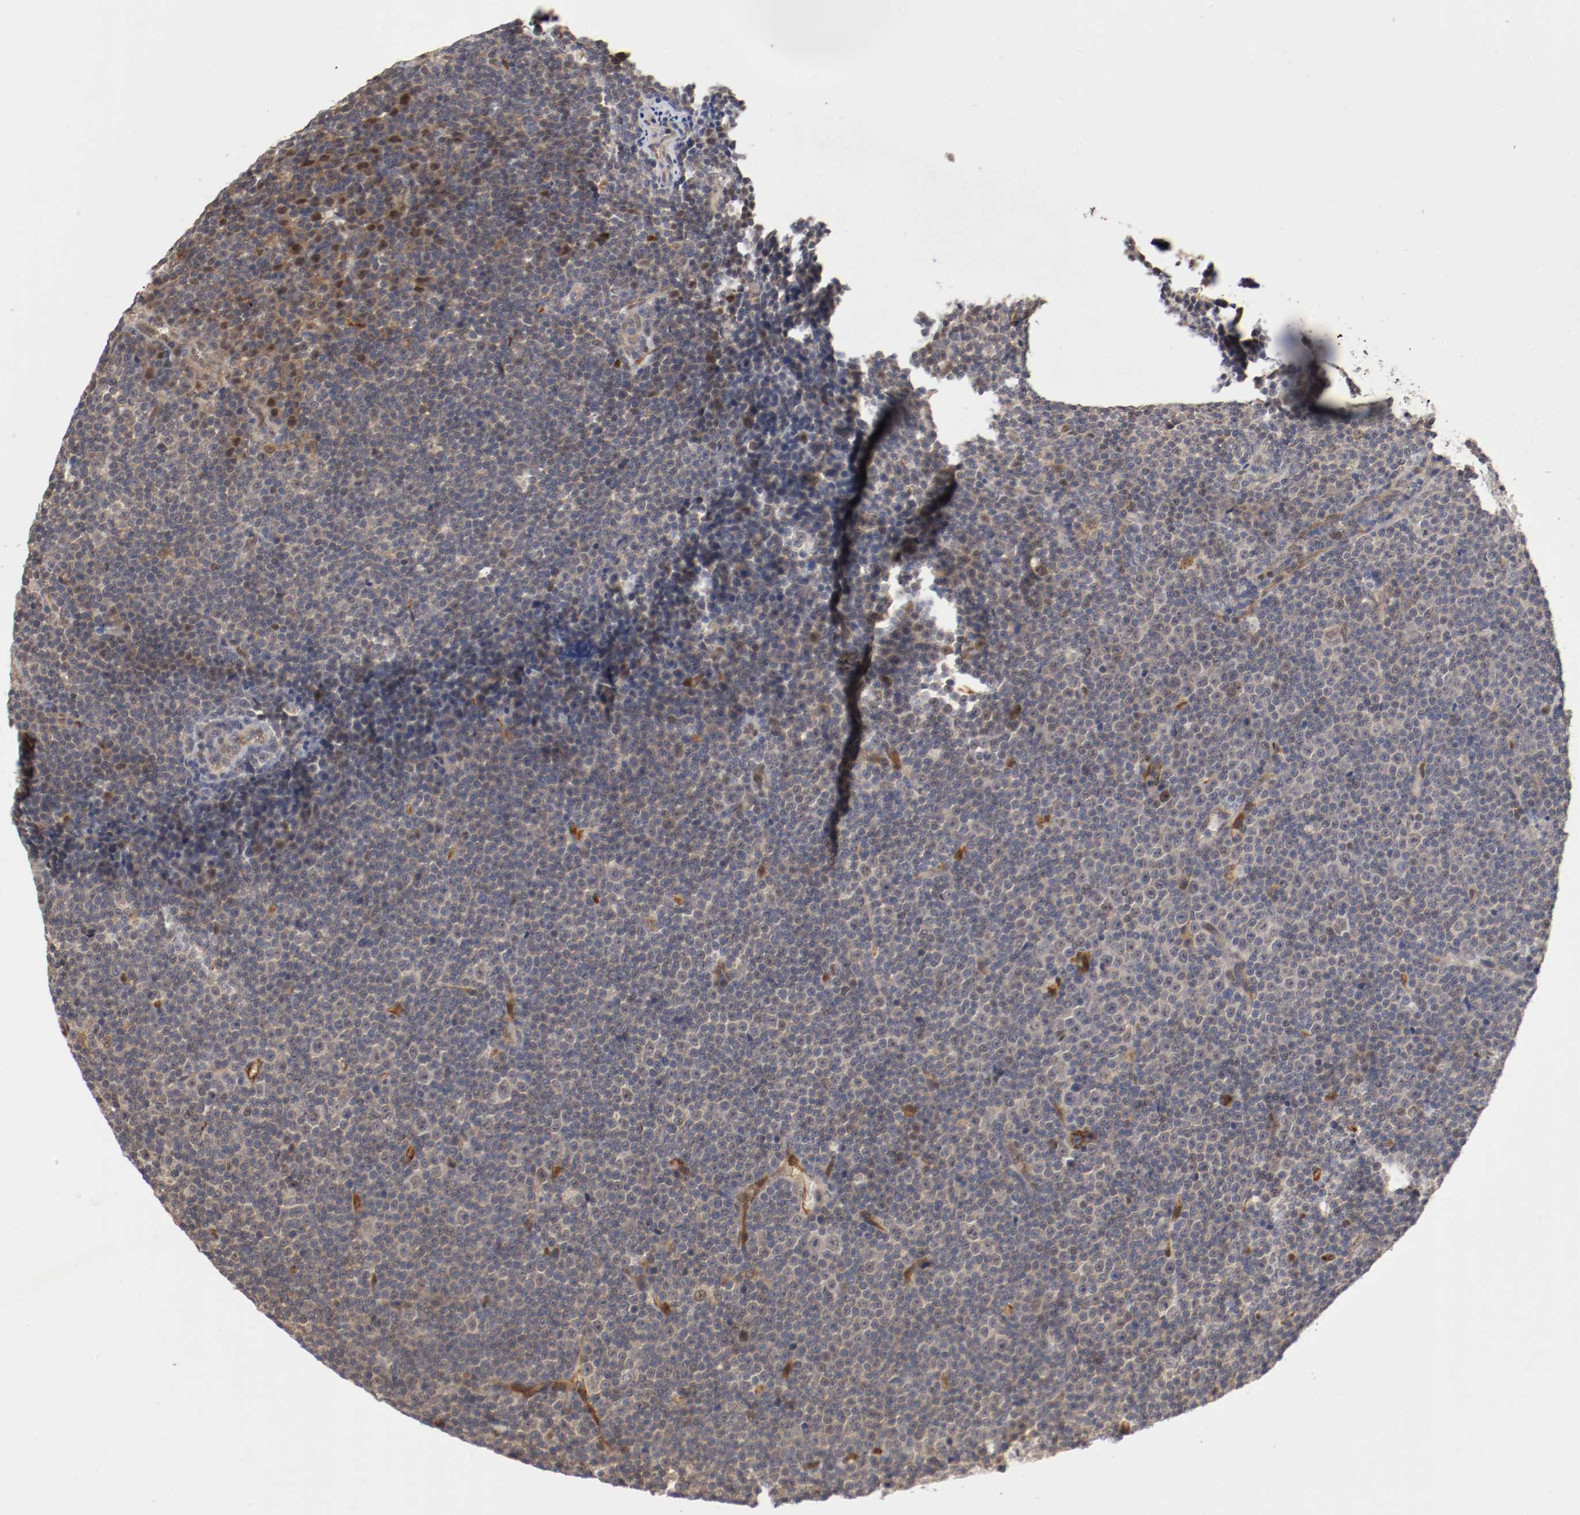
{"staining": {"intensity": "weak", "quantity": "25%-75%", "location": "cytoplasmic/membranous,nuclear"}, "tissue": "lymphoma", "cell_type": "Tumor cells", "image_type": "cancer", "snomed": [{"axis": "morphology", "description": "Malignant lymphoma, non-Hodgkin's type, Low grade"}, {"axis": "topography", "description": "Lymph node"}], "caption": "An immunohistochemistry histopathology image of neoplastic tissue is shown. Protein staining in brown shows weak cytoplasmic/membranous and nuclear positivity in lymphoma within tumor cells. Using DAB (3,3'-diaminobenzidine) (brown) and hematoxylin (blue) stains, captured at high magnification using brightfield microscopy.", "gene": "DNMT3B", "patient": {"sex": "female", "age": 67}}